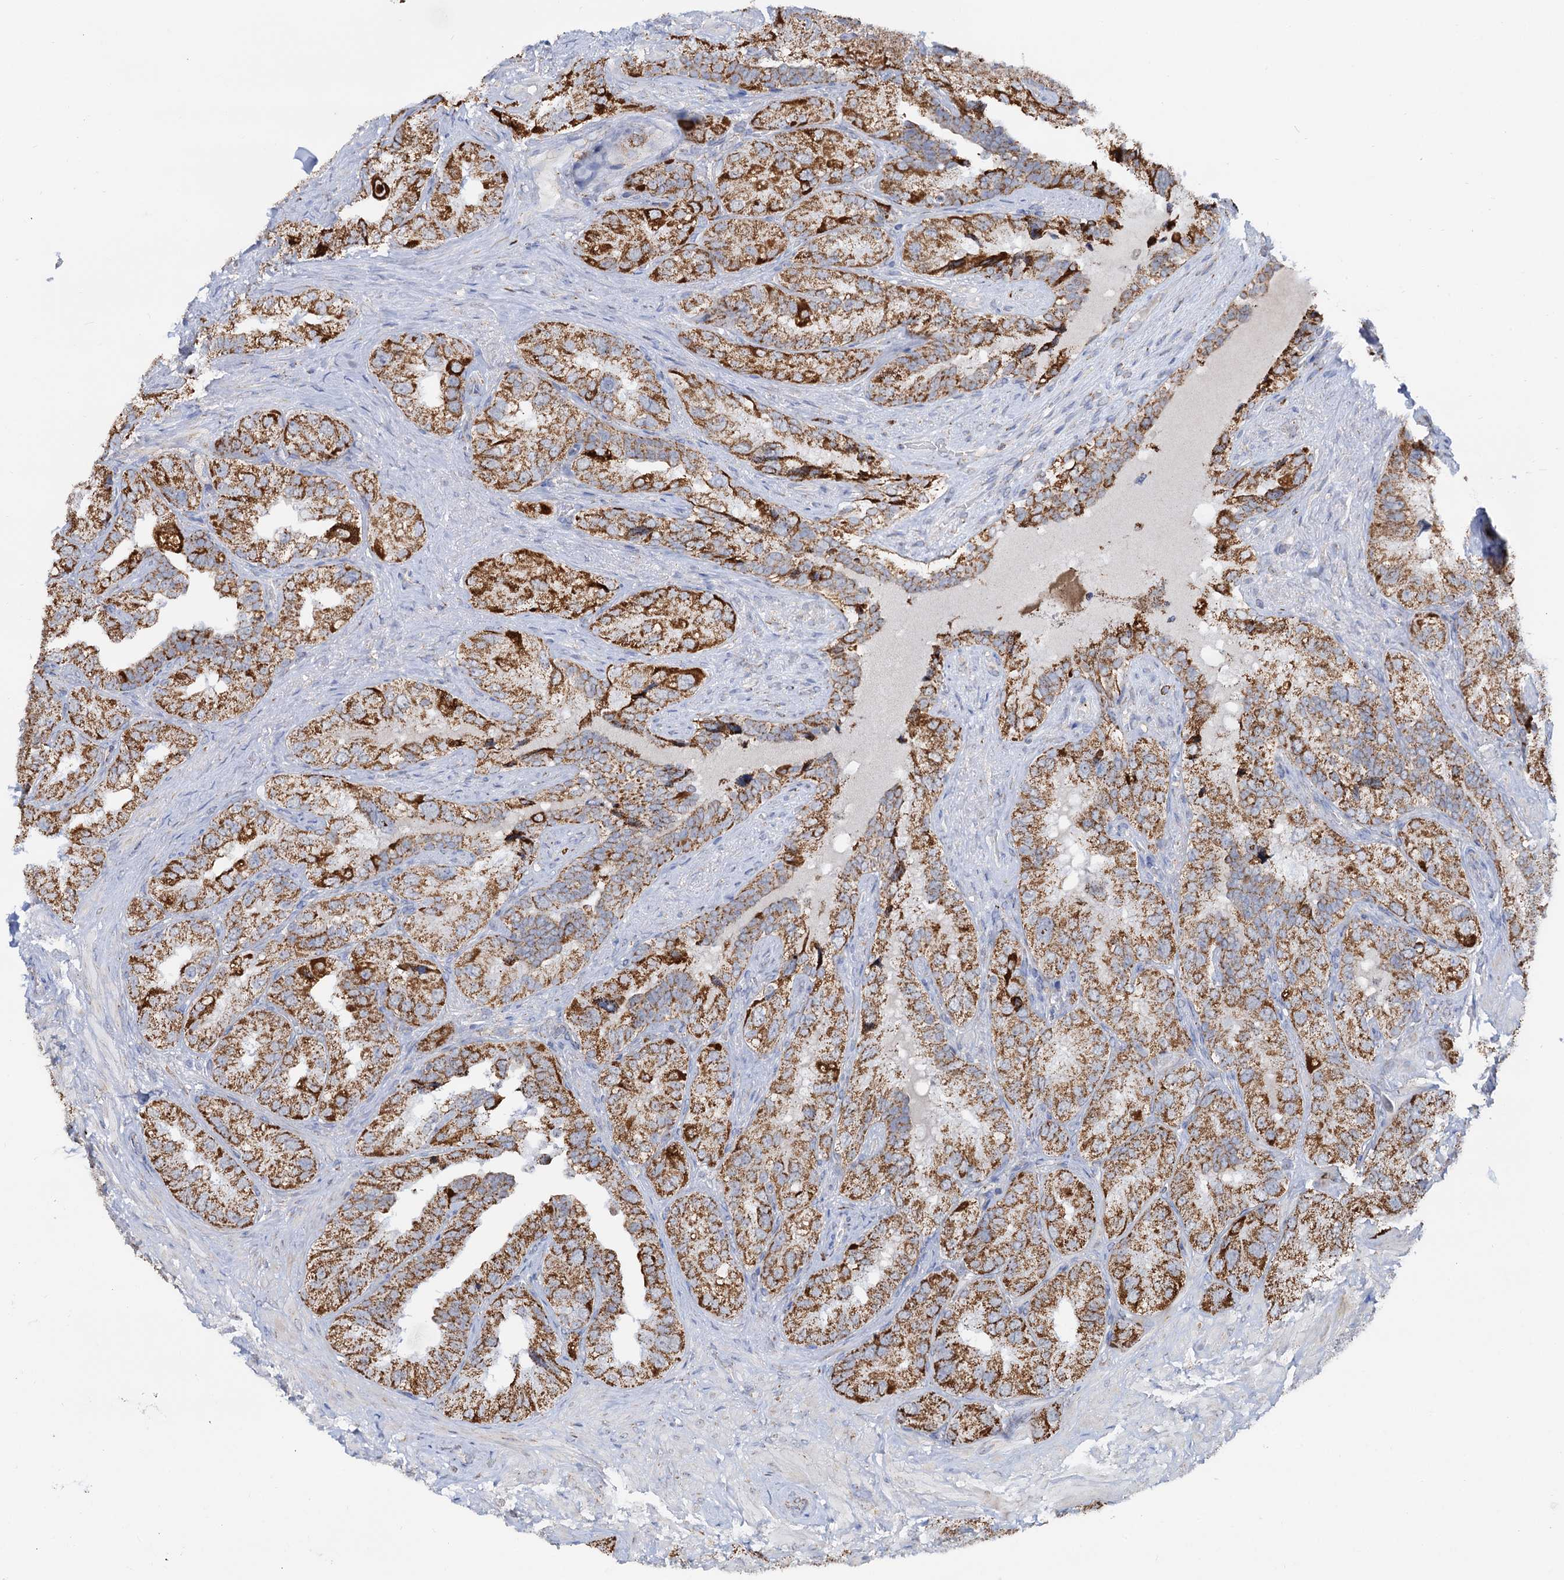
{"staining": {"intensity": "moderate", "quantity": ">75%", "location": "cytoplasmic/membranous"}, "tissue": "seminal vesicle", "cell_type": "Glandular cells", "image_type": "normal", "snomed": [{"axis": "morphology", "description": "Normal tissue, NOS"}, {"axis": "topography", "description": "Seminal veicle"}, {"axis": "topography", "description": "Peripheral nerve tissue"}], "caption": "Unremarkable seminal vesicle shows moderate cytoplasmic/membranous expression in approximately >75% of glandular cells.", "gene": "C2CD3", "patient": {"sex": "male", "age": 67}}